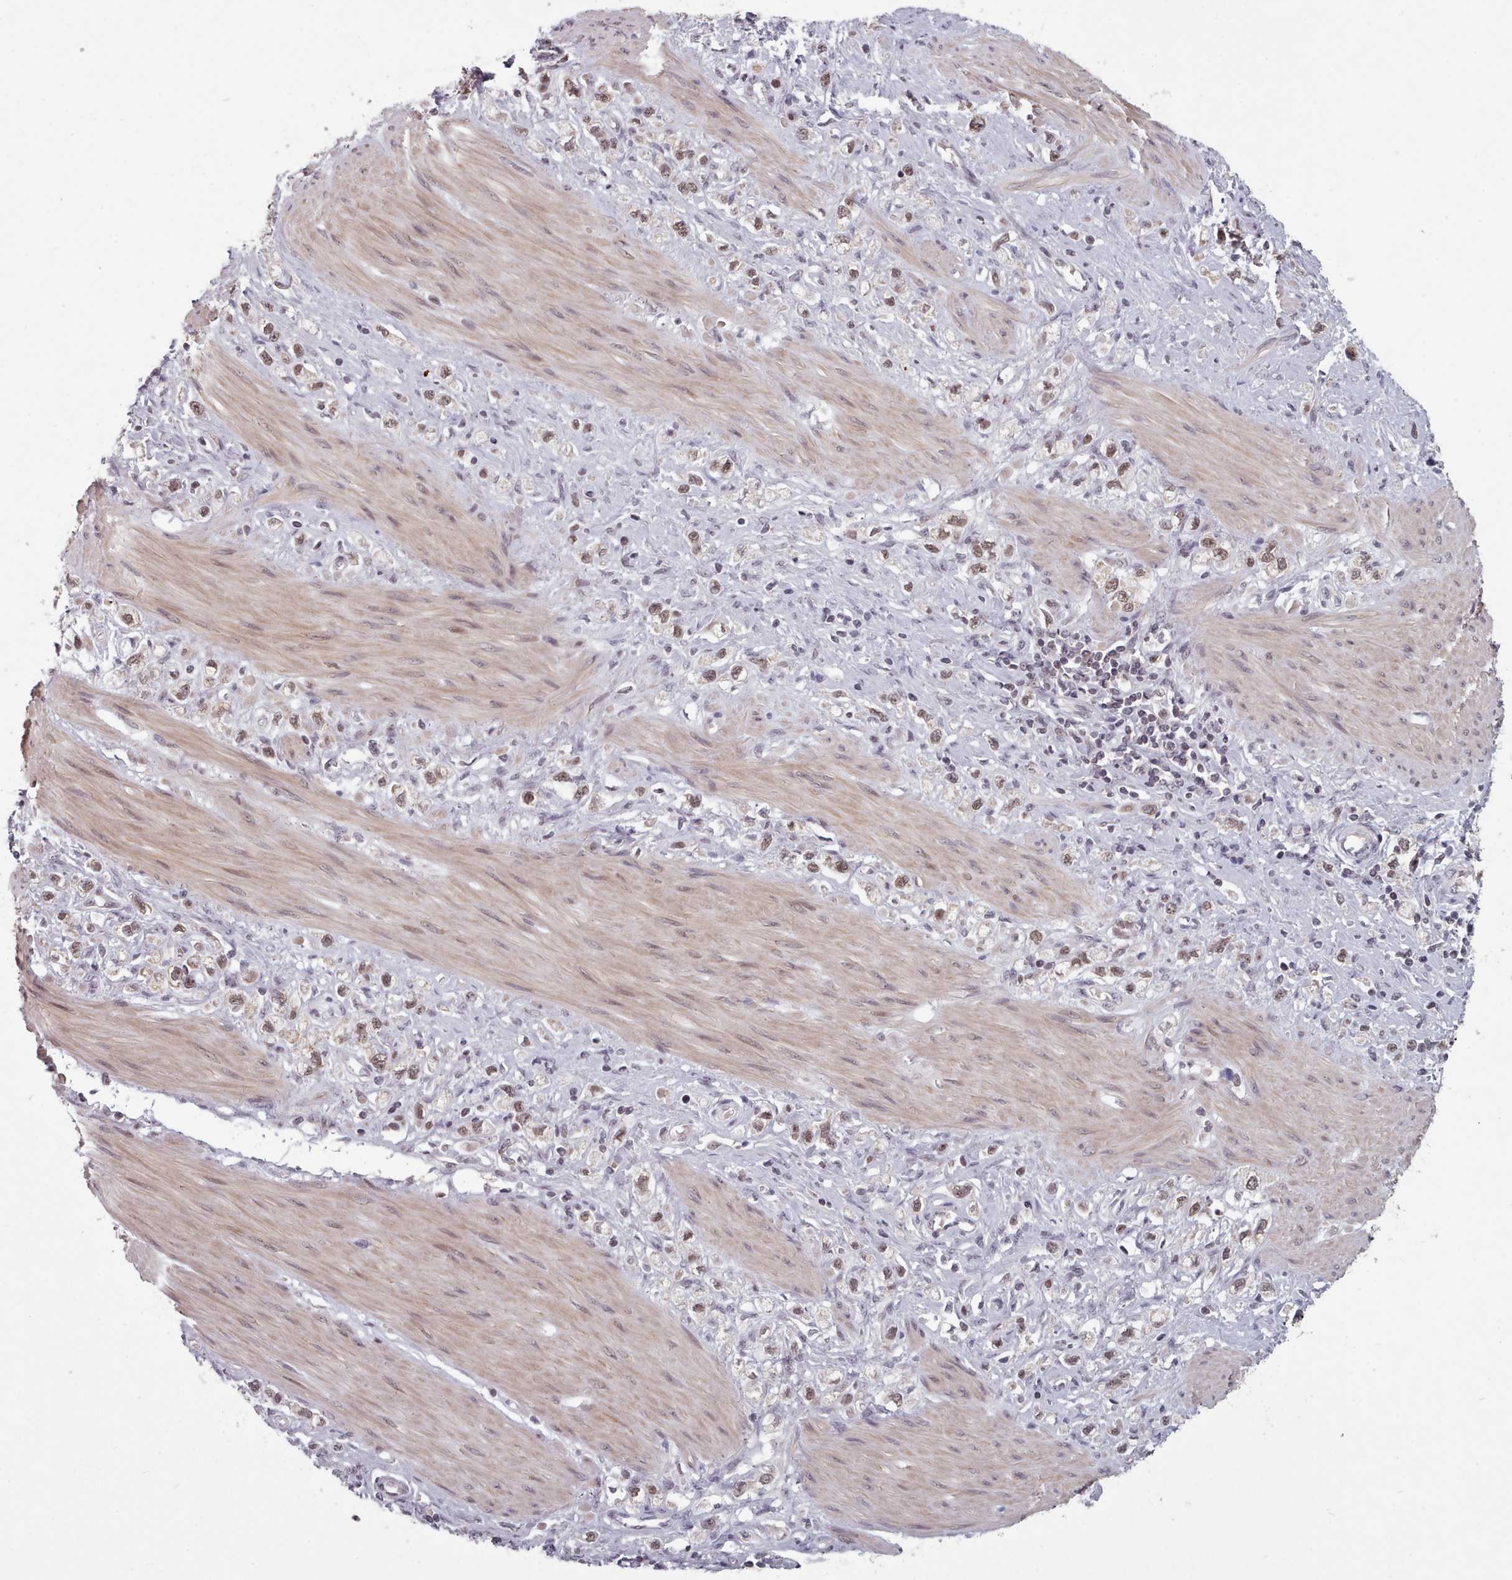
{"staining": {"intensity": "moderate", "quantity": ">75%", "location": "nuclear"}, "tissue": "stomach cancer", "cell_type": "Tumor cells", "image_type": "cancer", "snomed": [{"axis": "morphology", "description": "Adenocarcinoma, NOS"}, {"axis": "topography", "description": "Stomach"}], "caption": "A histopathology image of human stomach adenocarcinoma stained for a protein shows moderate nuclear brown staining in tumor cells. Nuclei are stained in blue.", "gene": "SRSF9", "patient": {"sex": "female", "age": 65}}